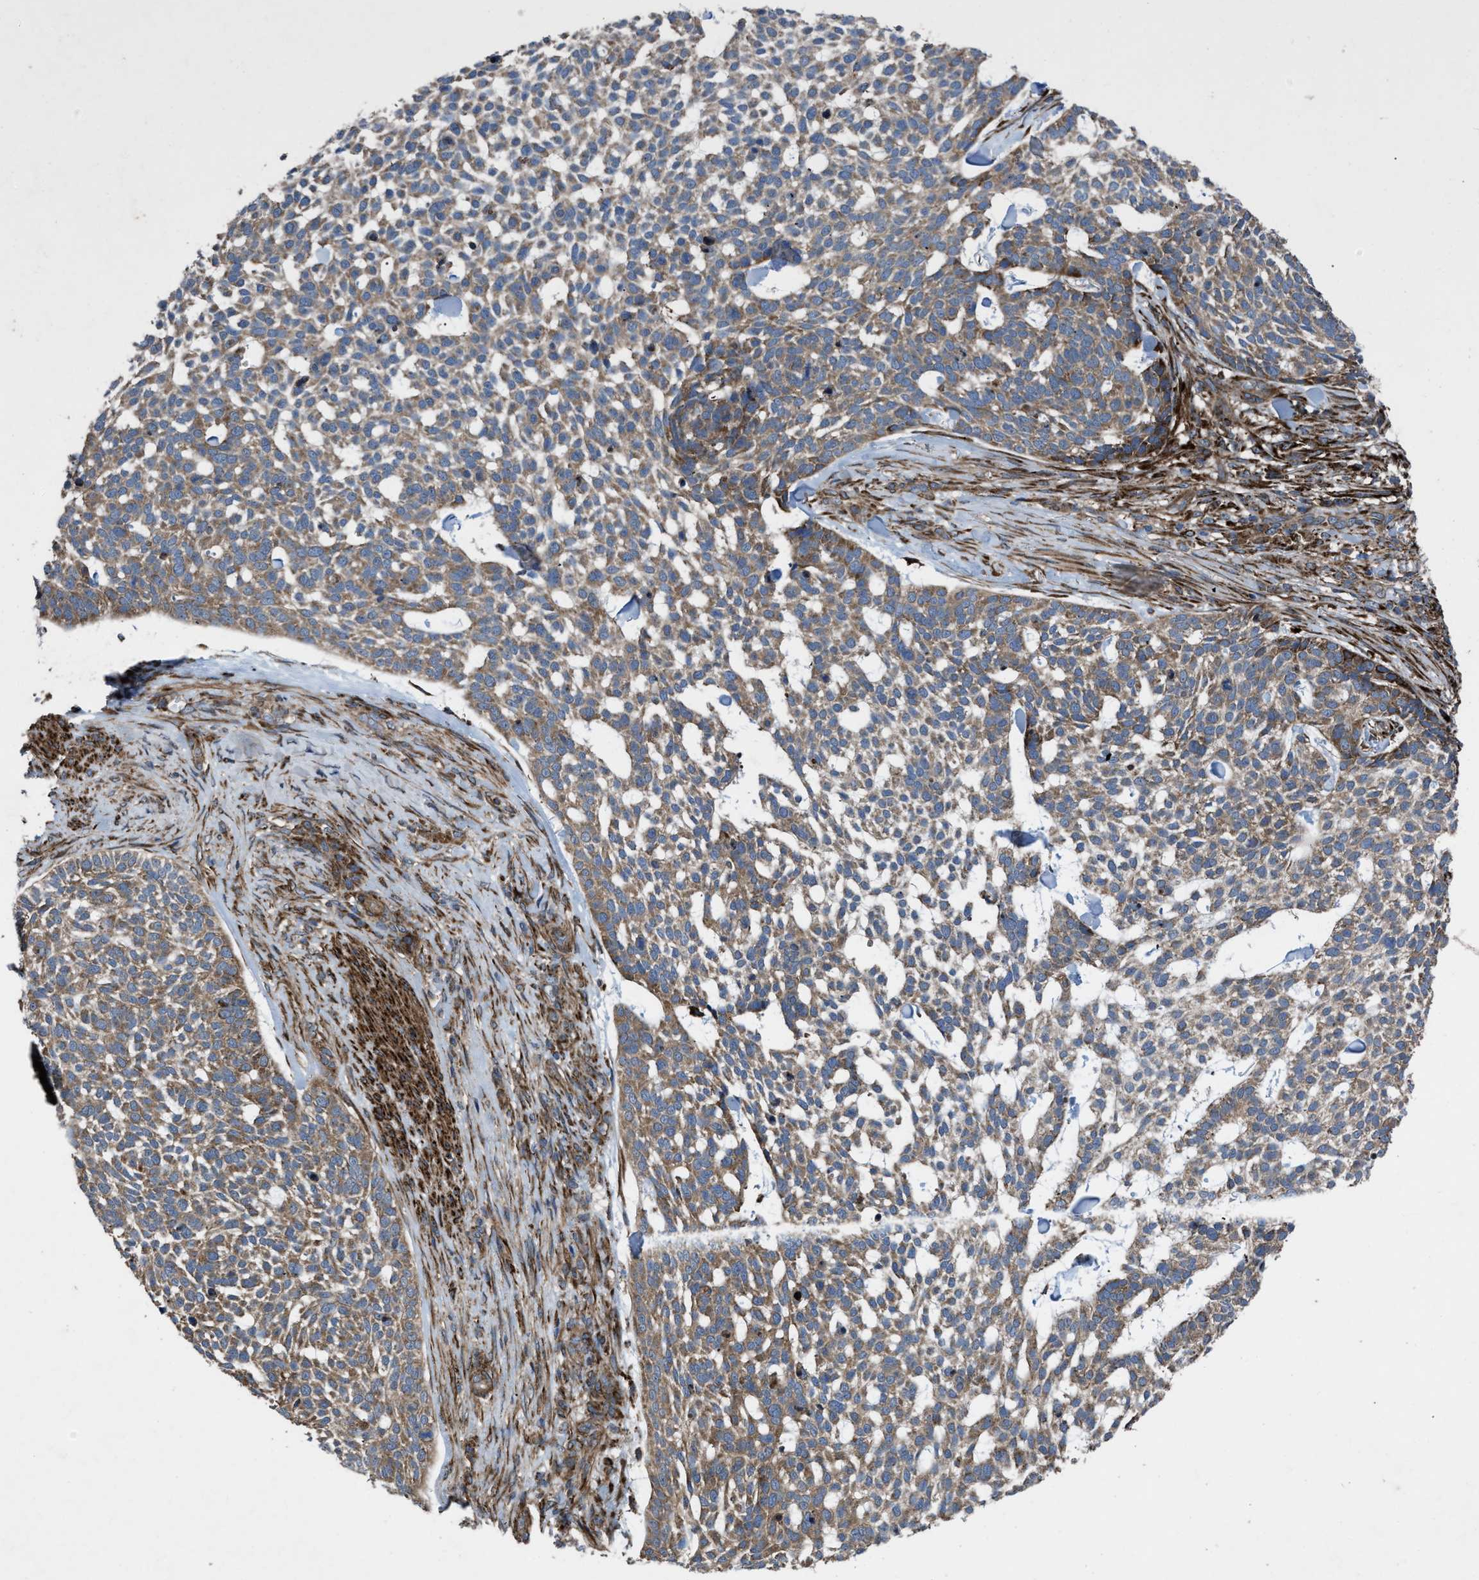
{"staining": {"intensity": "moderate", "quantity": ">75%", "location": "cytoplasmic/membranous"}, "tissue": "skin cancer", "cell_type": "Tumor cells", "image_type": "cancer", "snomed": [{"axis": "morphology", "description": "Basal cell carcinoma"}, {"axis": "topography", "description": "Skin"}], "caption": "Protein expression analysis of human basal cell carcinoma (skin) reveals moderate cytoplasmic/membranous staining in about >75% of tumor cells.", "gene": "PER3", "patient": {"sex": "female", "age": 64}}